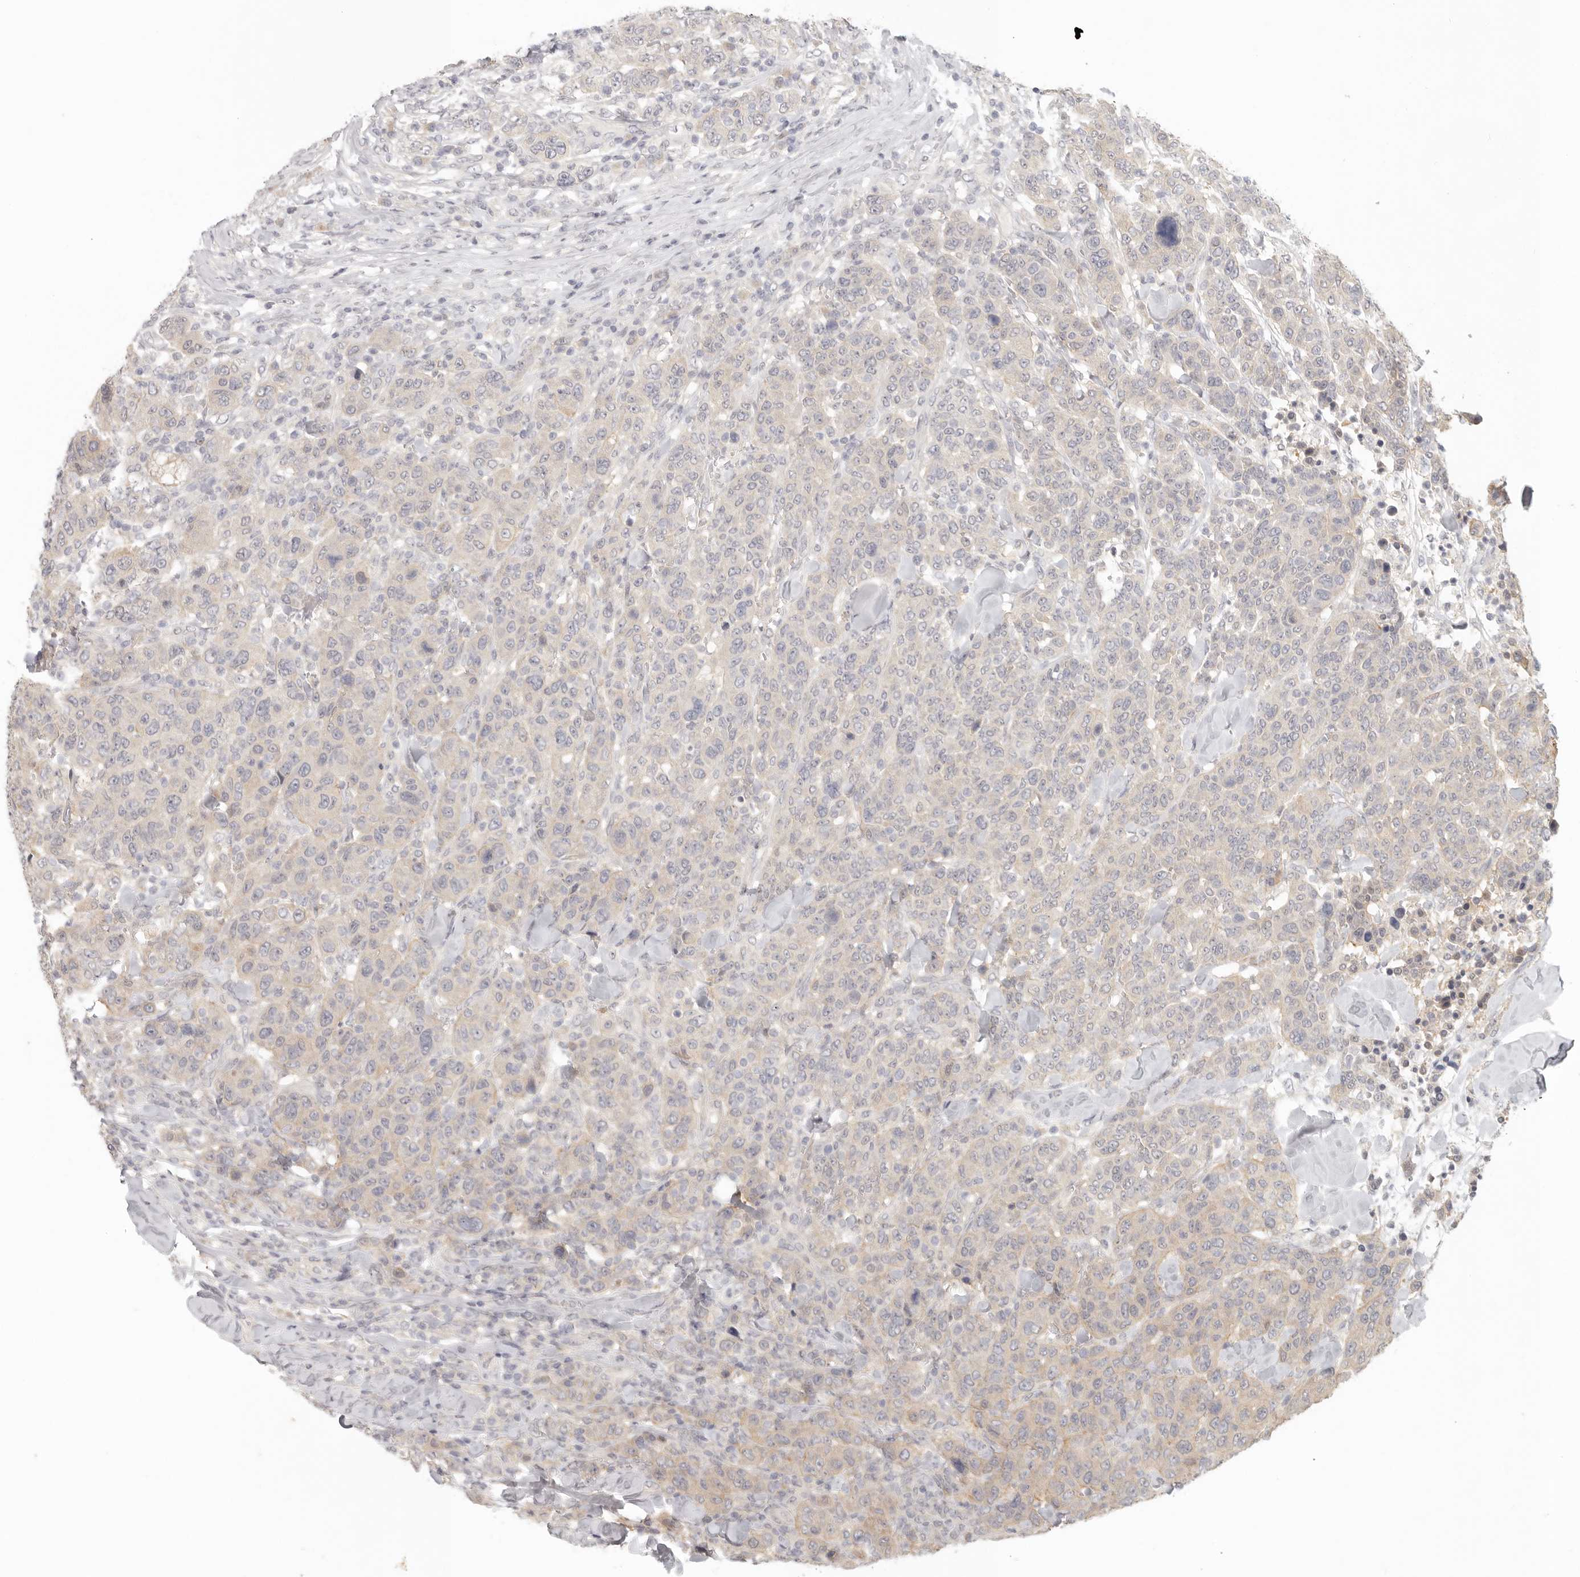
{"staining": {"intensity": "negative", "quantity": "none", "location": "none"}, "tissue": "breast cancer", "cell_type": "Tumor cells", "image_type": "cancer", "snomed": [{"axis": "morphology", "description": "Duct carcinoma"}, {"axis": "topography", "description": "Breast"}], "caption": "Breast cancer was stained to show a protein in brown. There is no significant positivity in tumor cells.", "gene": "AHDC1", "patient": {"sex": "female", "age": 37}}